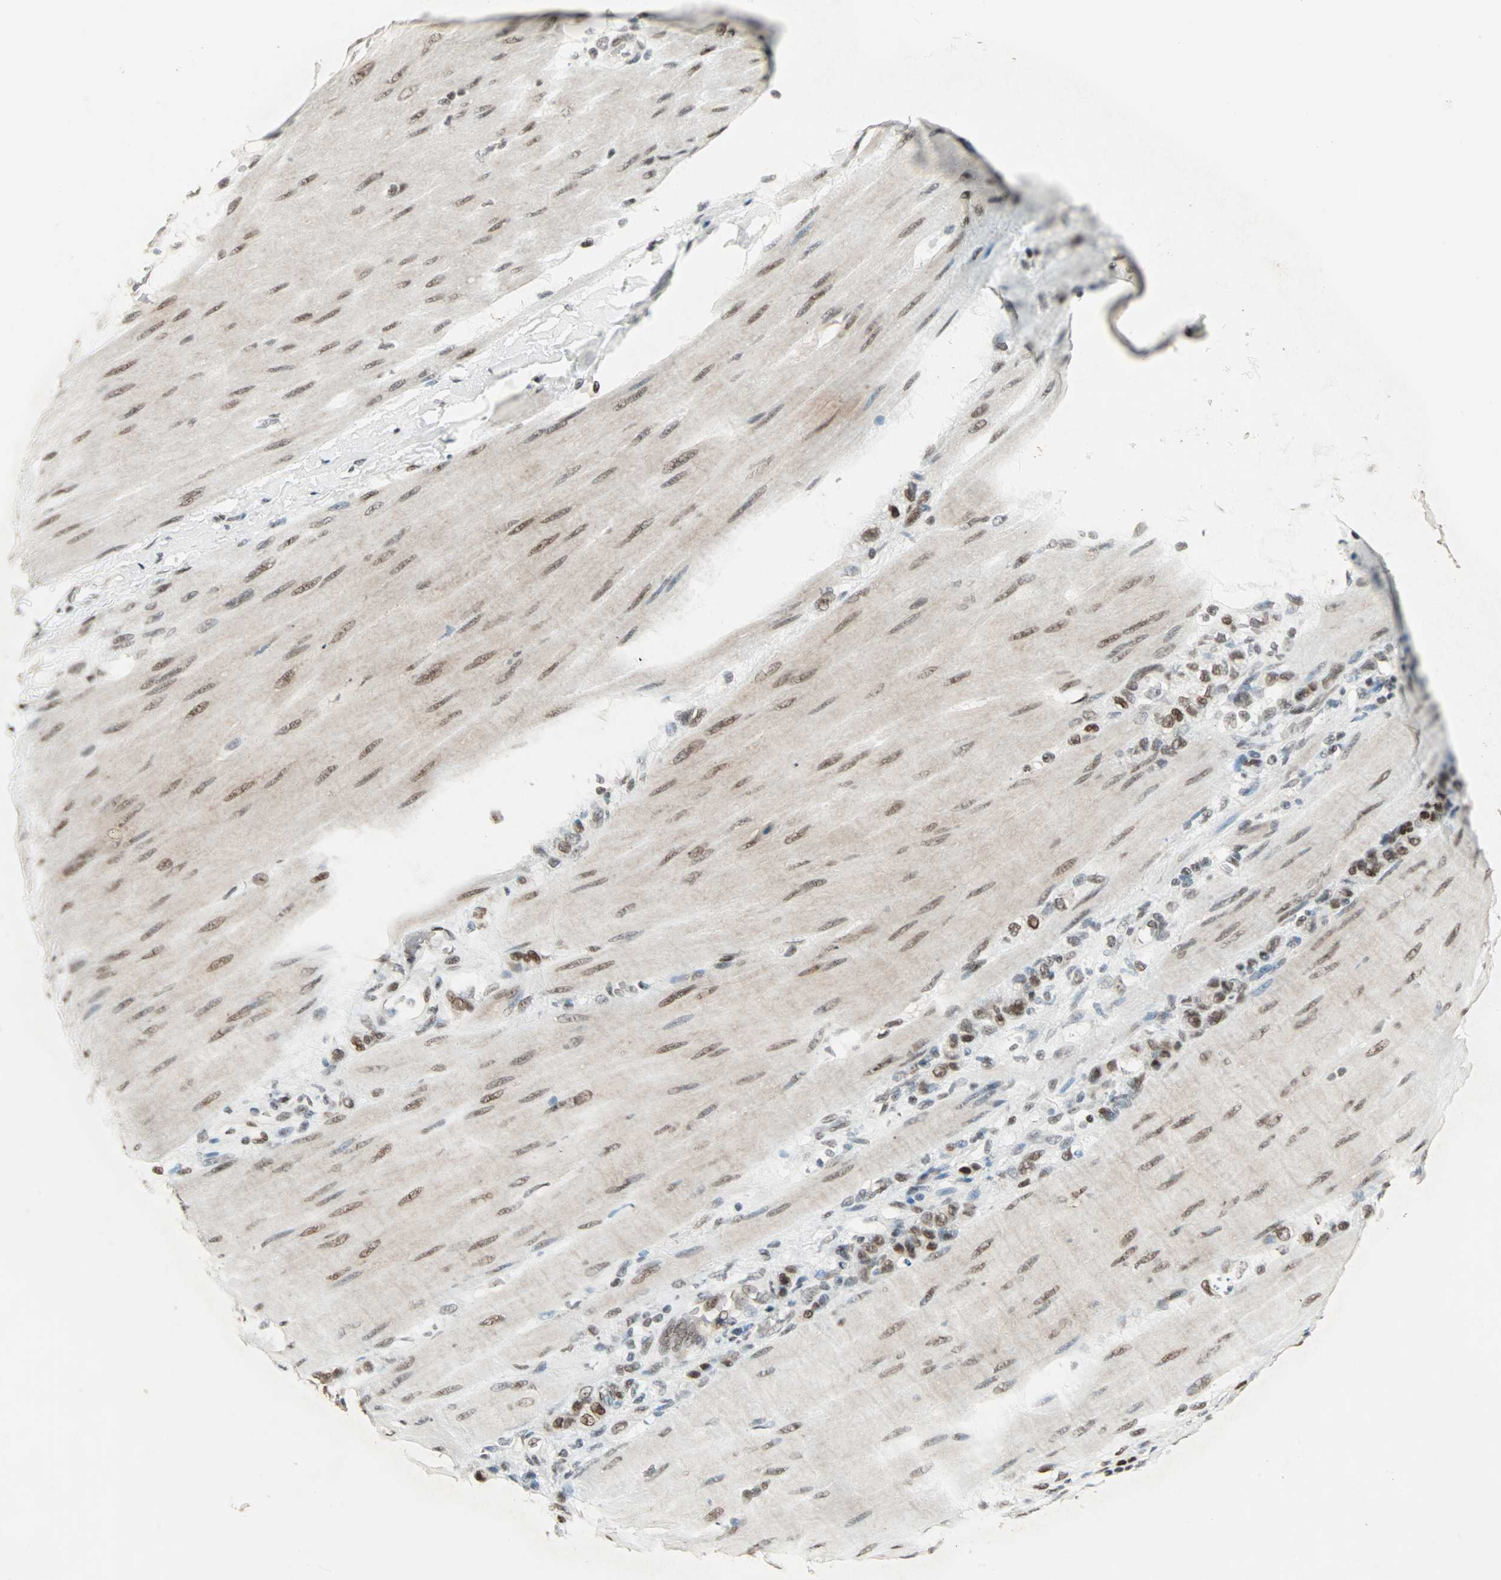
{"staining": {"intensity": "moderate", "quantity": ">75%", "location": "nuclear"}, "tissue": "stomach cancer", "cell_type": "Tumor cells", "image_type": "cancer", "snomed": [{"axis": "morphology", "description": "Adenocarcinoma, NOS"}, {"axis": "topography", "description": "Stomach"}], "caption": "High-magnification brightfield microscopy of adenocarcinoma (stomach) stained with DAB (brown) and counterstained with hematoxylin (blue). tumor cells exhibit moderate nuclear positivity is identified in approximately>75% of cells.", "gene": "MDC1", "patient": {"sex": "male", "age": 82}}